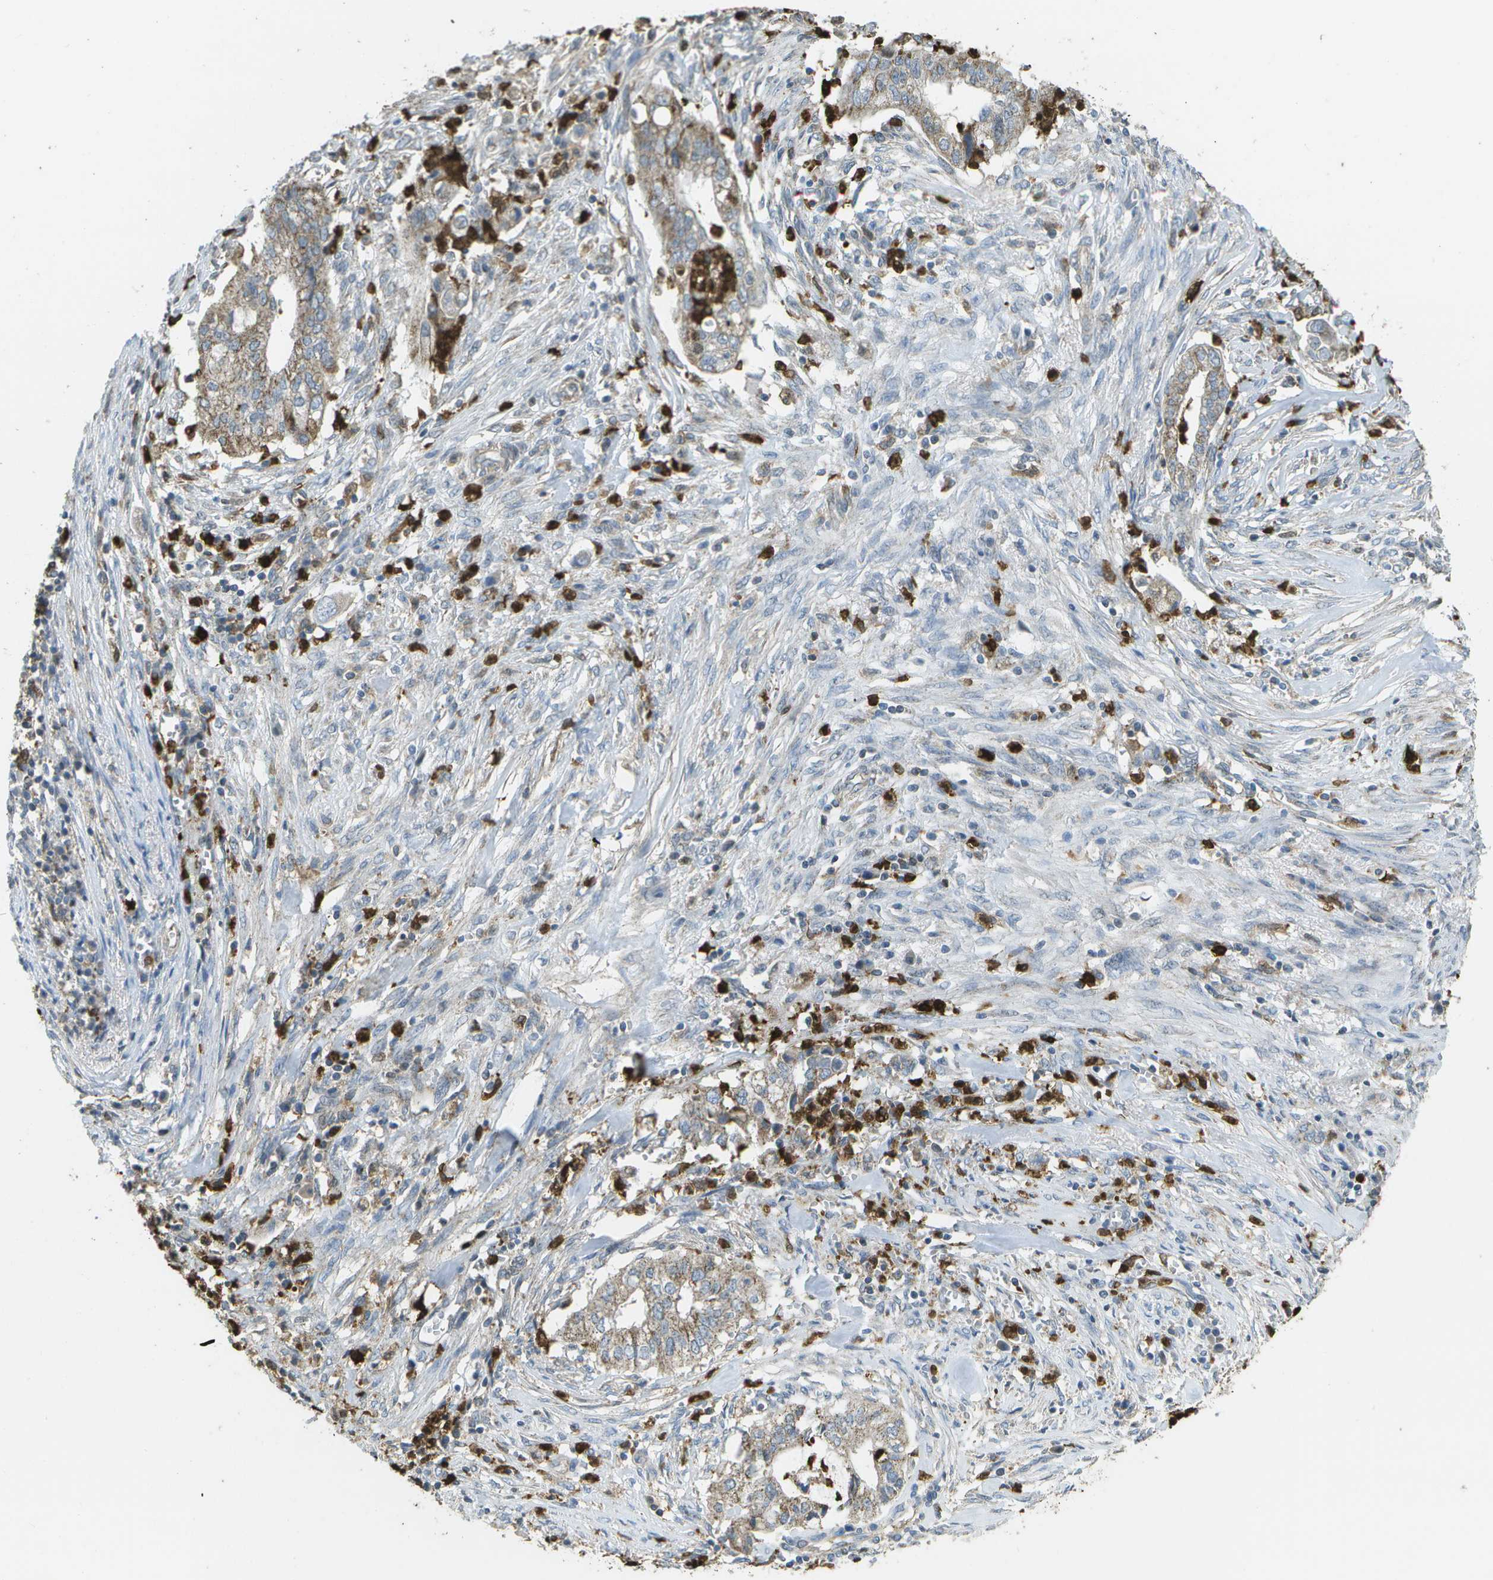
{"staining": {"intensity": "weak", "quantity": ">75%", "location": "cytoplasmic/membranous"}, "tissue": "cervical cancer", "cell_type": "Tumor cells", "image_type": "cancer", "snomed": [{"axis": "morphology", "description": "Adenocarcinoma, NOS"}, {"axis": "topography", "description": "Cervix"}], "caption": "IHC micrograph of cervical cancer (adenocarcinoma) stained for a protein (brown), which reveals low levels of weak cytoplasmic/membranous expression in approximately >75% of tumor cells.", "gene": "CACHD1", "patient": {"sex": "female", "age": 44}}